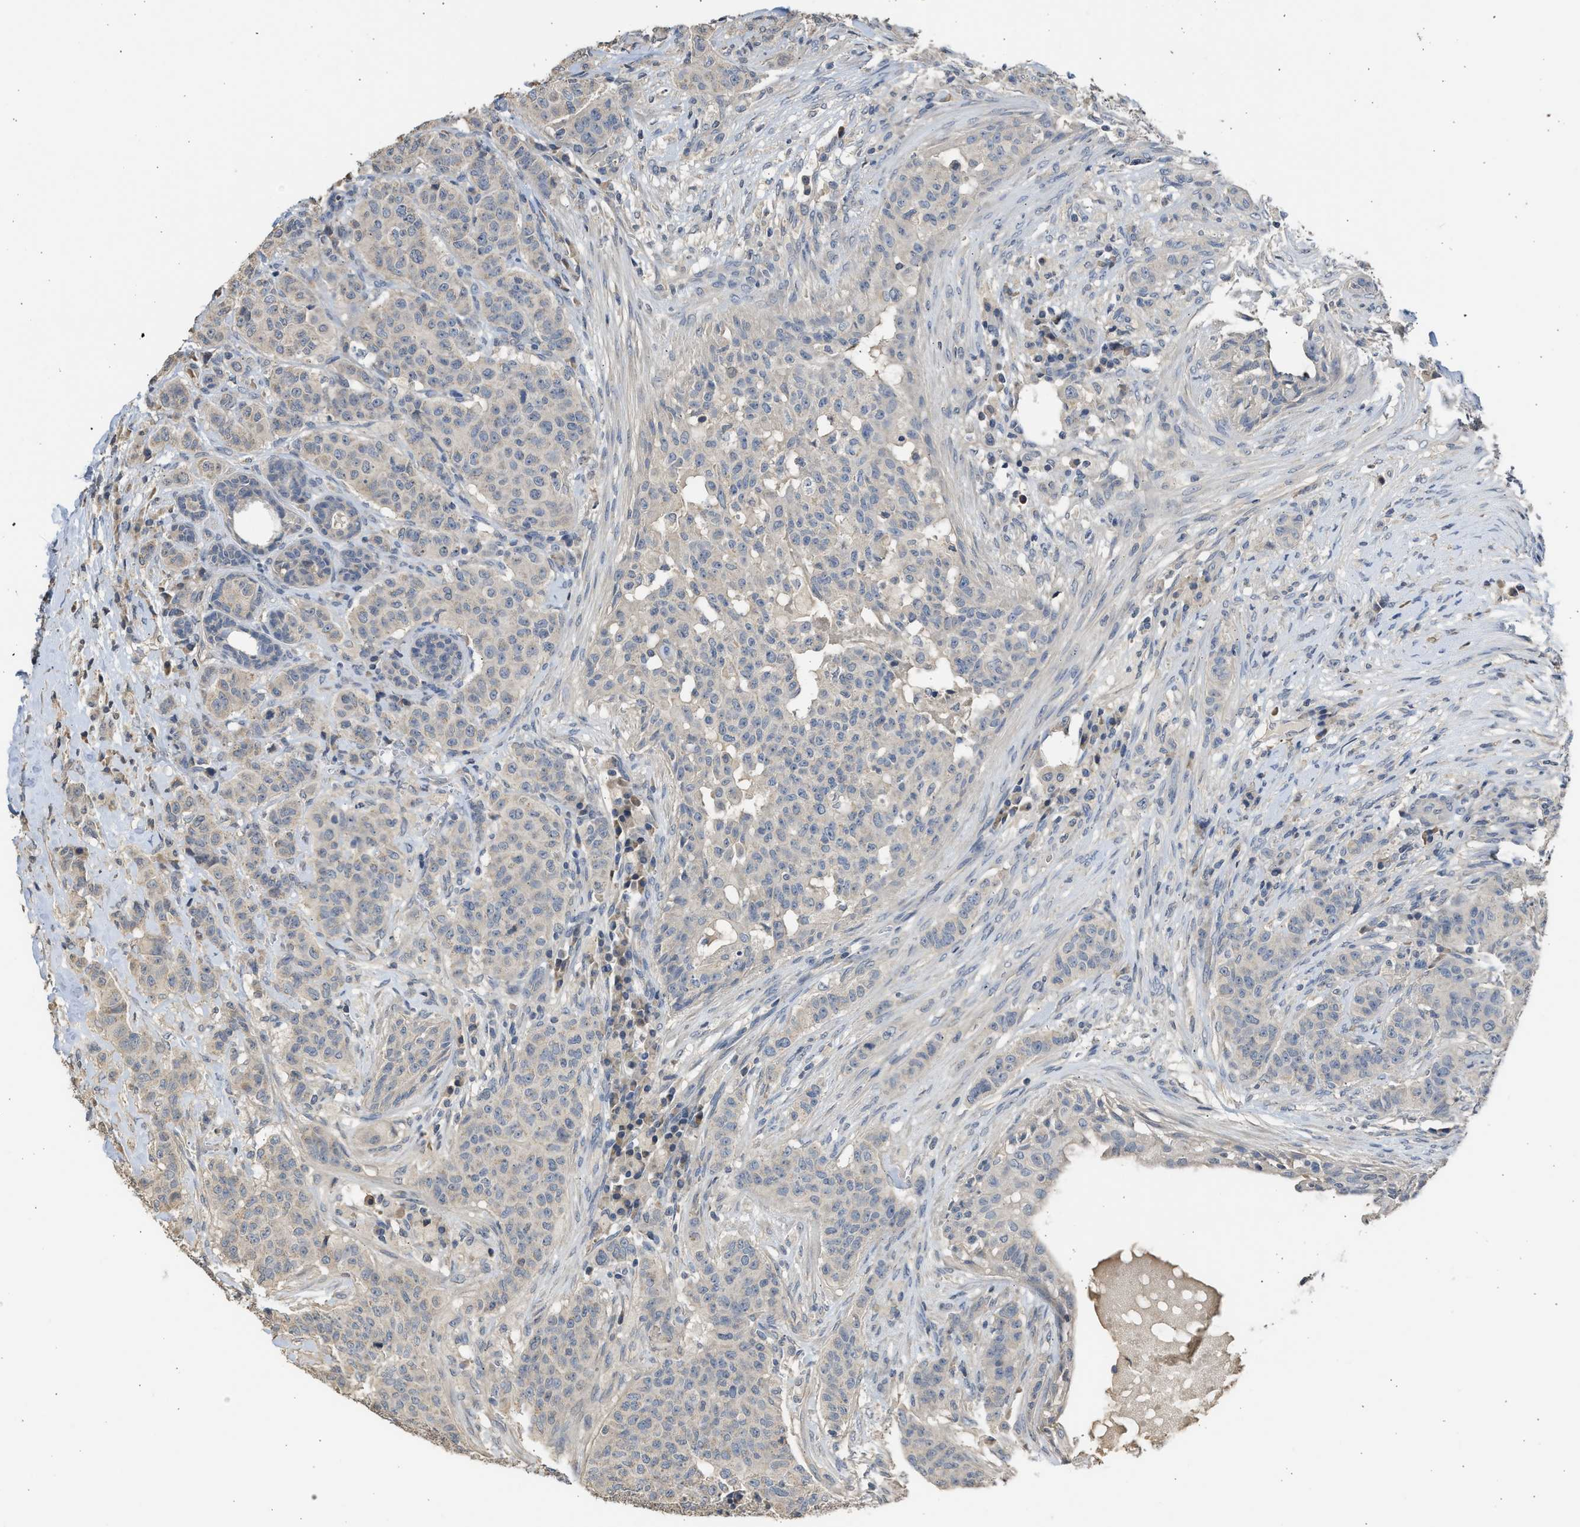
{"staining": {"intensity": "weak", "quantity": "<25%", "location": "cytoplasmic/membranous"}, "tissue": "breast cancer", "cell_type": "Tumor cells", "image_type": "cancer", "snomed": [{"axis": "morphology", "description": "Normal tissue, NOS"}, {"axis": "morphology", "description": "Duct carcinoma"}, {"axis": "topography", "description": "Breast"}], "caption": "IHC photomicrograph of breast invasive ductal carcinoma stained for a protein (brown), which demonstrates no expression in tumor cells.", "gene": "SULT2A1", "patient": {"sex": "female", "age": 40}}